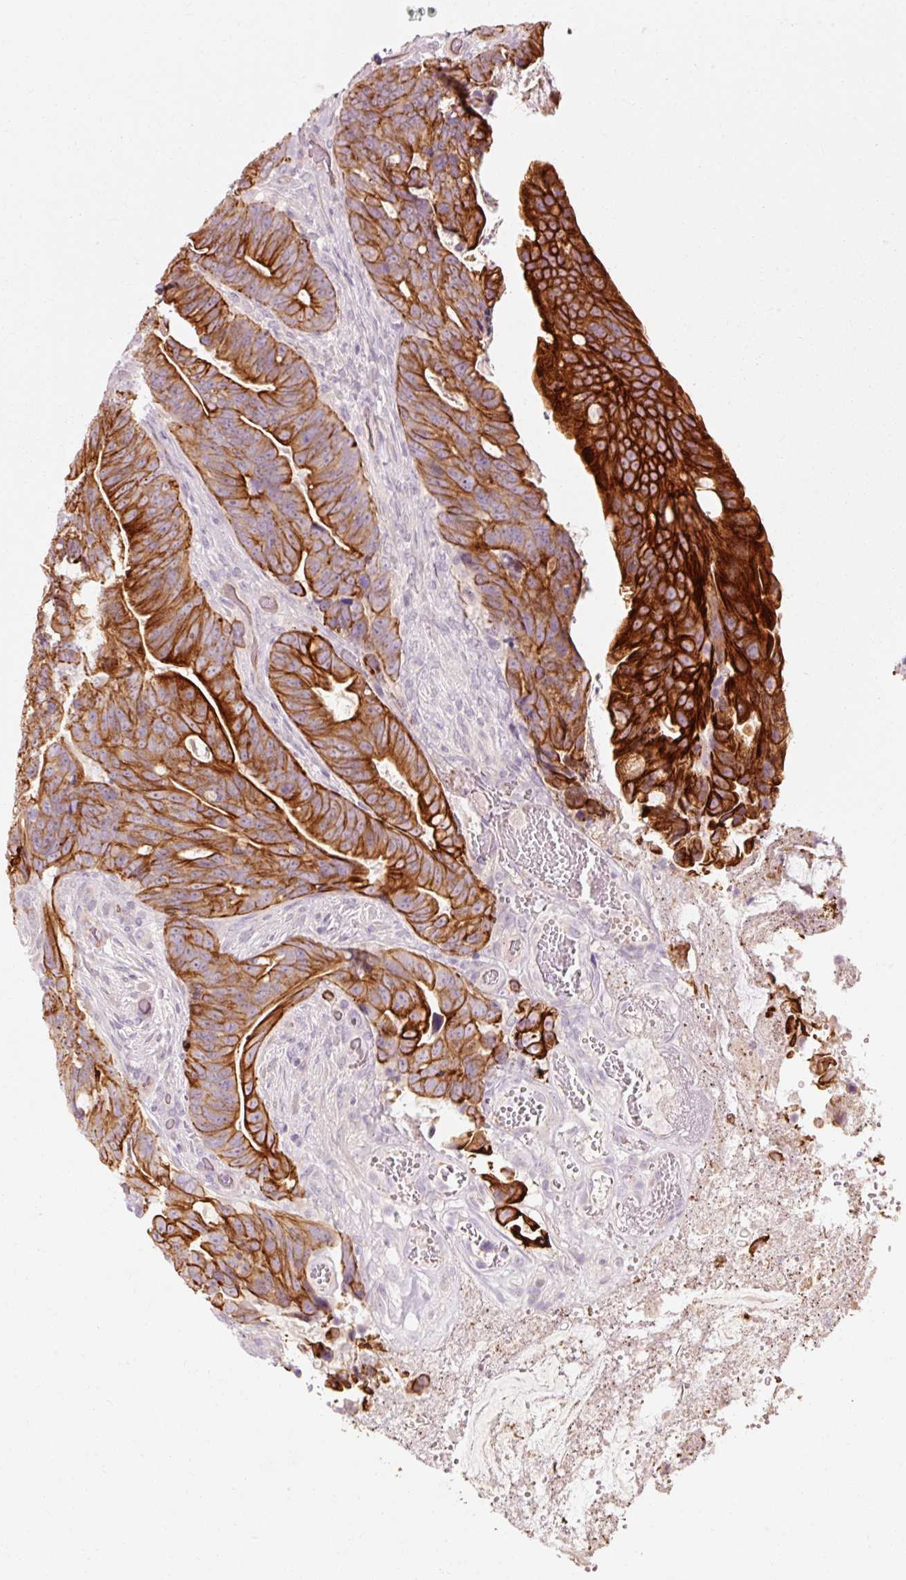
{"staining": {"intensity": "strong", "quantity": ">75%", "location": "cytoplasmic/membranous"}, "tissue": "colorectal cancer", "cell_type": "Tumor cells", "image_type": "cancer", "snomed": [{"axis": "morphology", "description": "Adenocarcinoma, NOS"}, {"axis": "topography", "description": "Colon"}], "caption": "Adenocarcinoma (colorectal) stained for a protein demonstrates strong cytoplasmic/membranous positivity in tumor cells. The staining is performed using DAB brown chromogen to label protein expression. The nuclei are counter-stained blue using hematoxylin.", "gene": "TRIM73", "patient": {"sex": "female", "age": 82}}